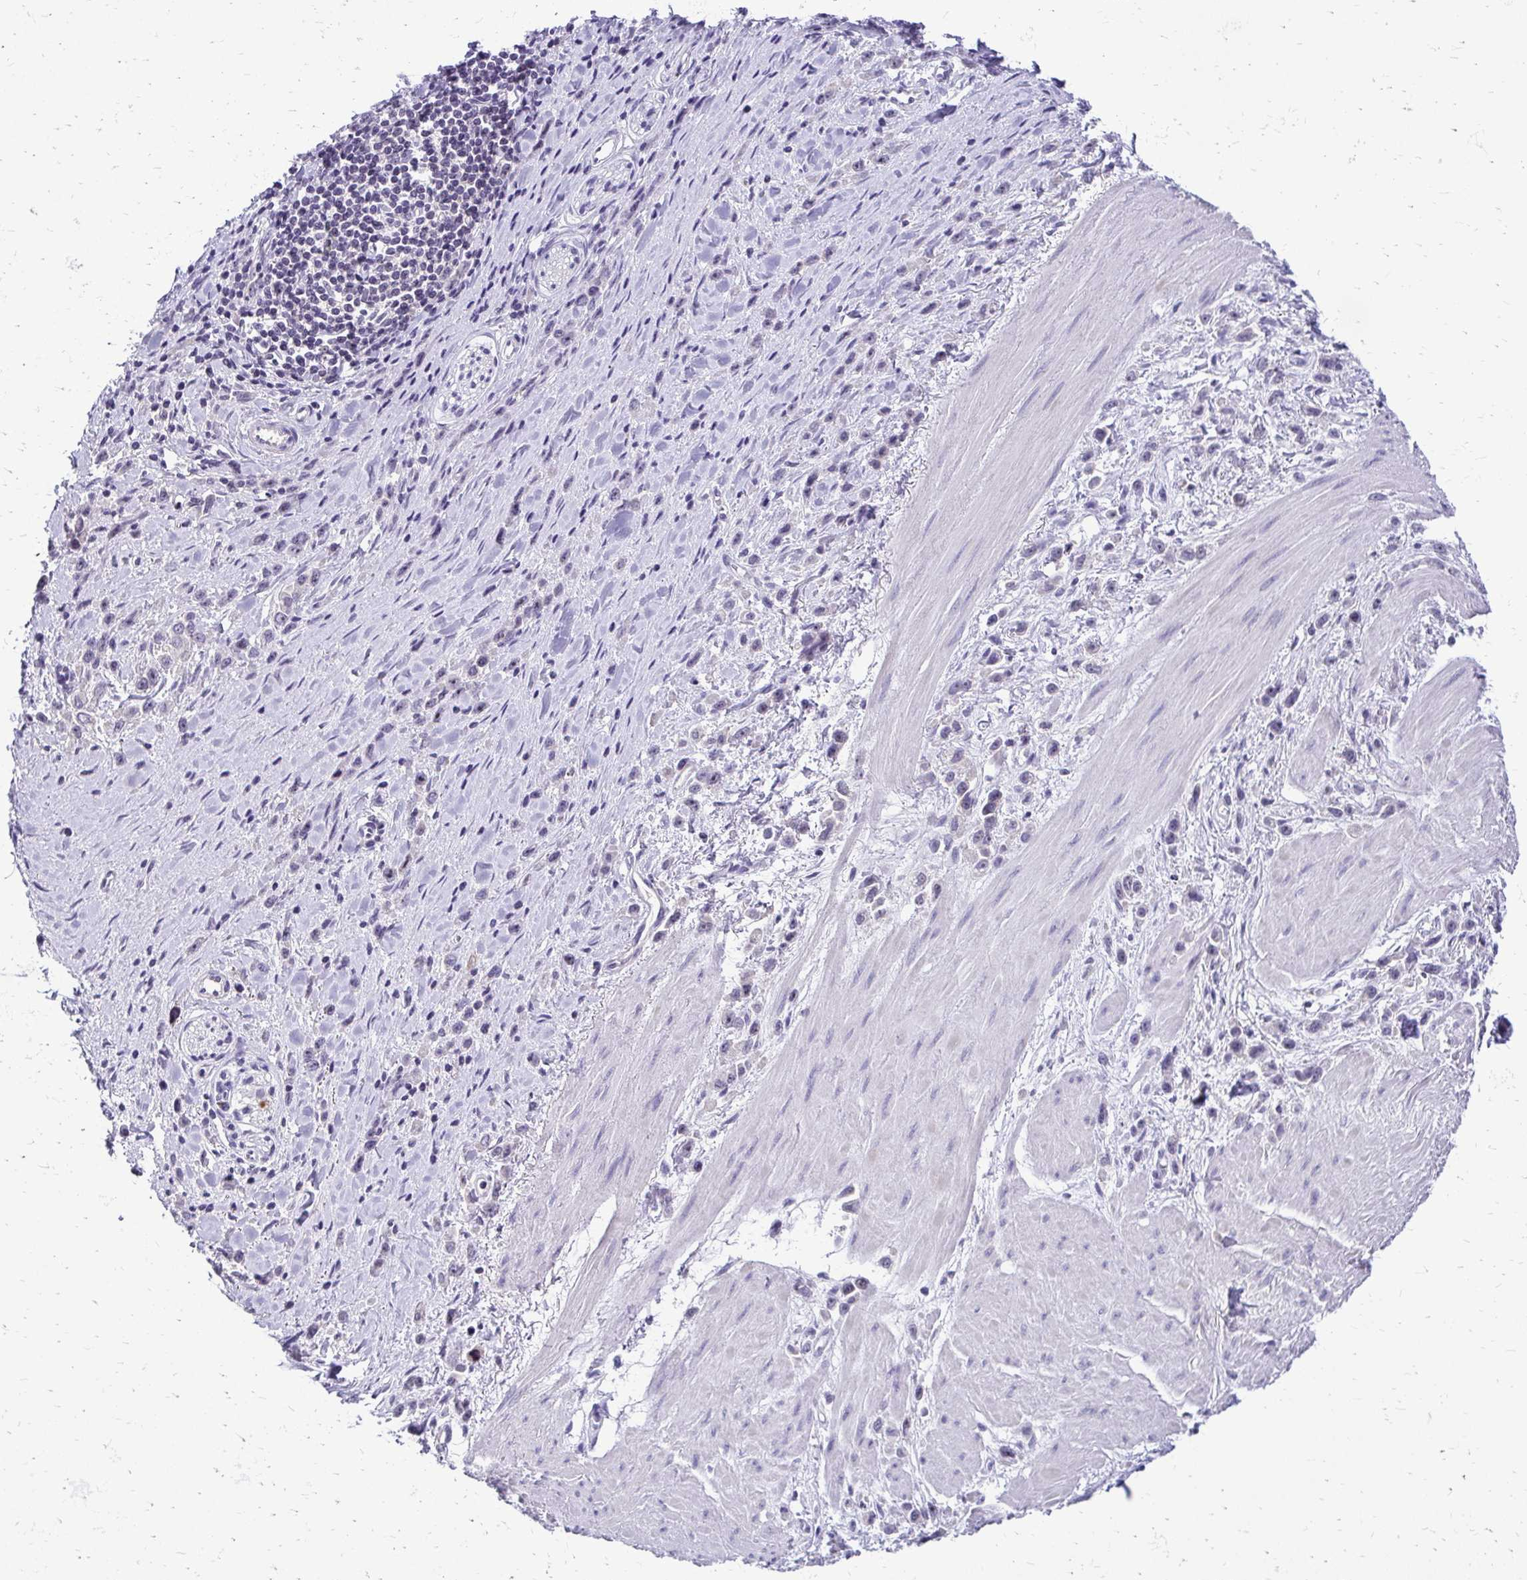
{"staining": {"intensity": "negative", "quantity": "none", "location": "none"}, "tissue": "stomach cancer", "cell_type": "Tumor cells", "image_type": "cancer", "snomed": [{"axis": "morphology", "description": "Adenocarcinoma, NOS"}, {"axis": "topography", "description": "Stomach"}], "caption": "Immunohistochemical staining of human stomach adenocarcinoma displays no significant positivity in tumor cells. Nuclei are stained in blue.", "gene": "NIFK", "patient": {"sex": "male", "age": 47}}